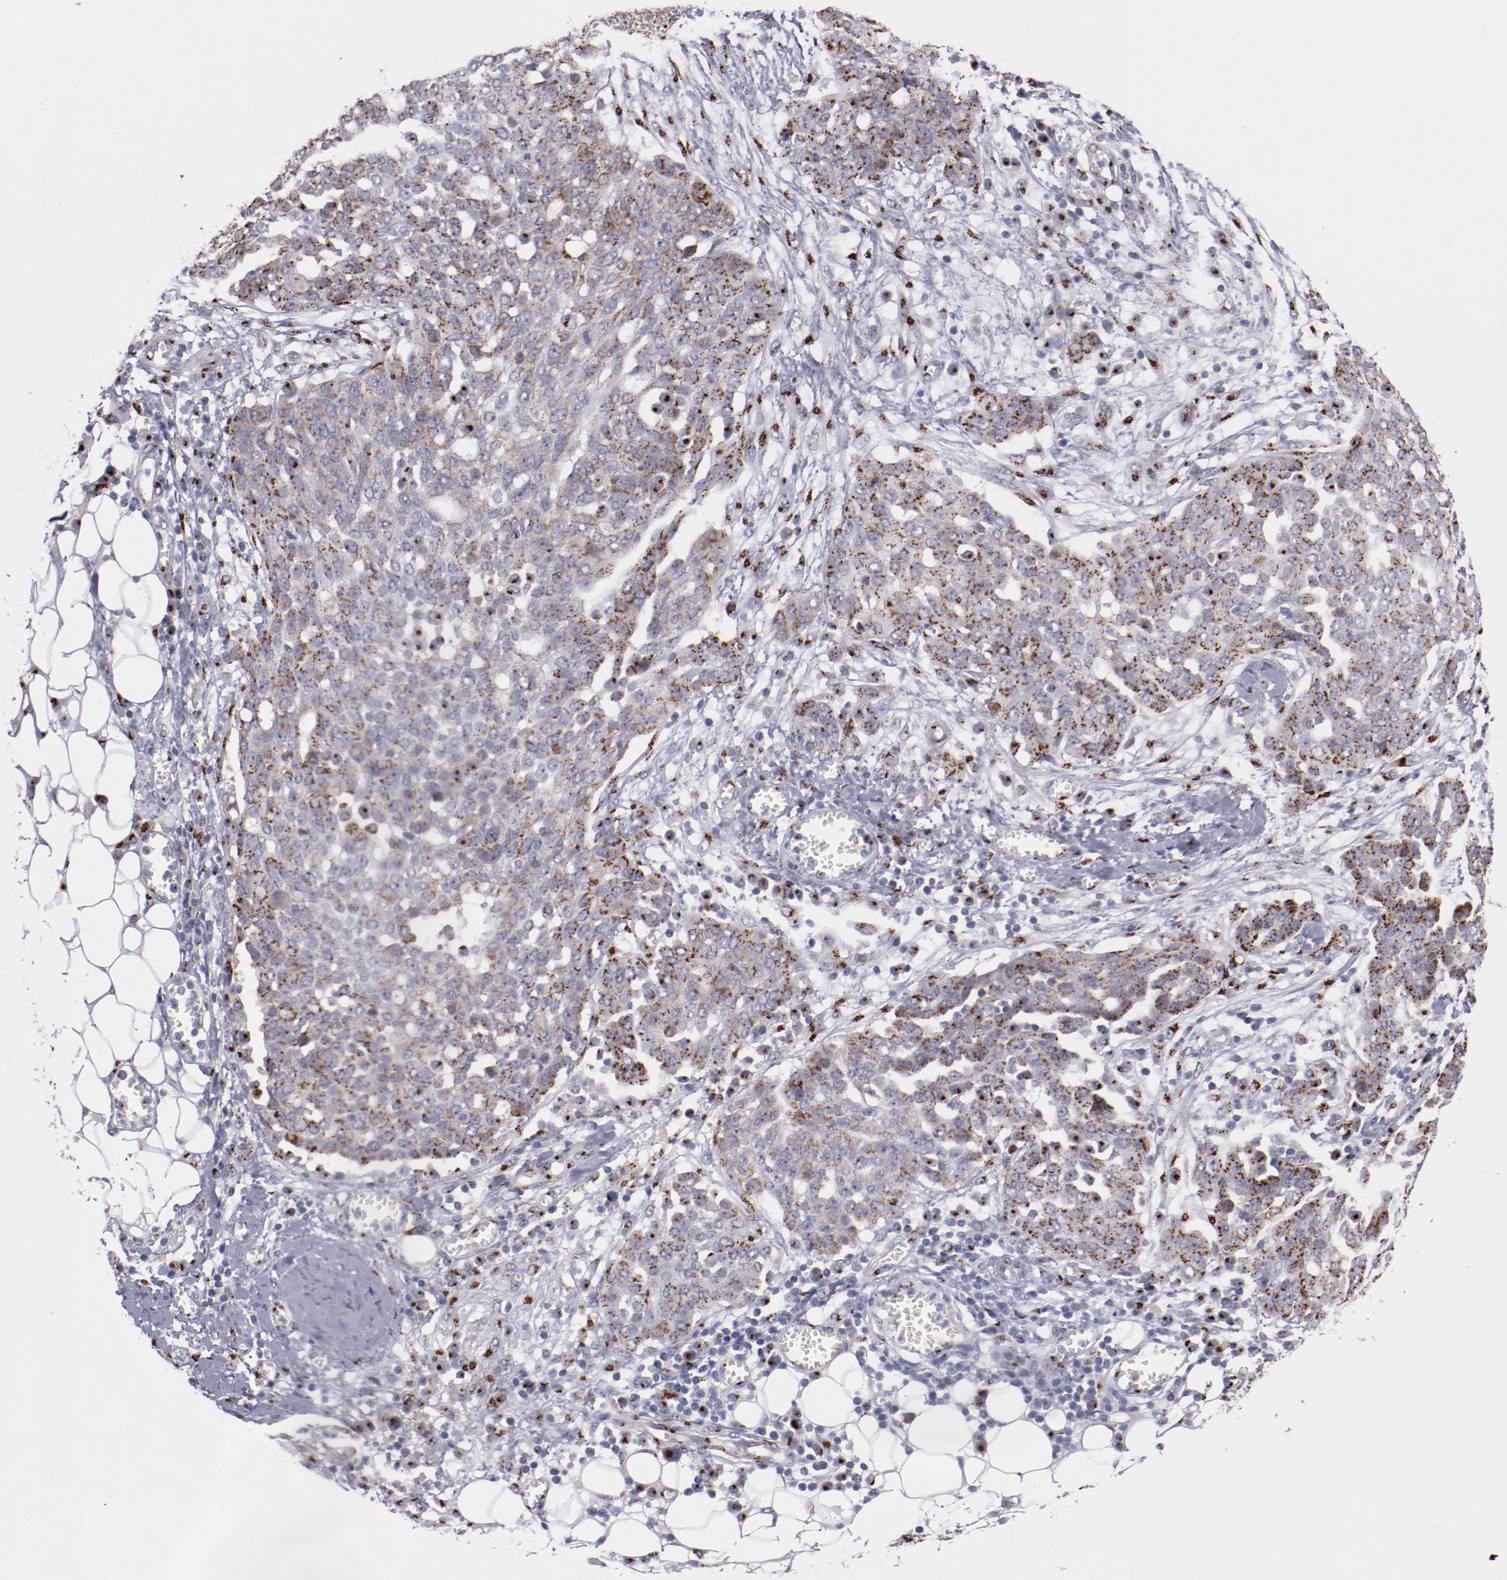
{"staining": {"intensity": "strong", "quantity": ">75%", "location": "cytoplasmic/membranous"}, "tissue": "ovarian cancer", "cell_type": "Tumor cells", "image_type": "cancer", "snomed": [{"axis": "morphology", "description": "Cystadenocarcinoma, serous, NOS"}, {"axis": "topography", "description": "Soft tissue"}, {"axis": "topography", "description": "Ovary"}], "caption": "This micrograph demonstrates serous cystadenocarcinoma (ovarian) stained with IHC to label a protein in brown. The cytoplasmic/membranous of tumor cells show strong positivity for the protein. Nuclei are counter-stained blue.", "gene": "GOLIM4", "patient": {"sex": "female", "age": 57}}